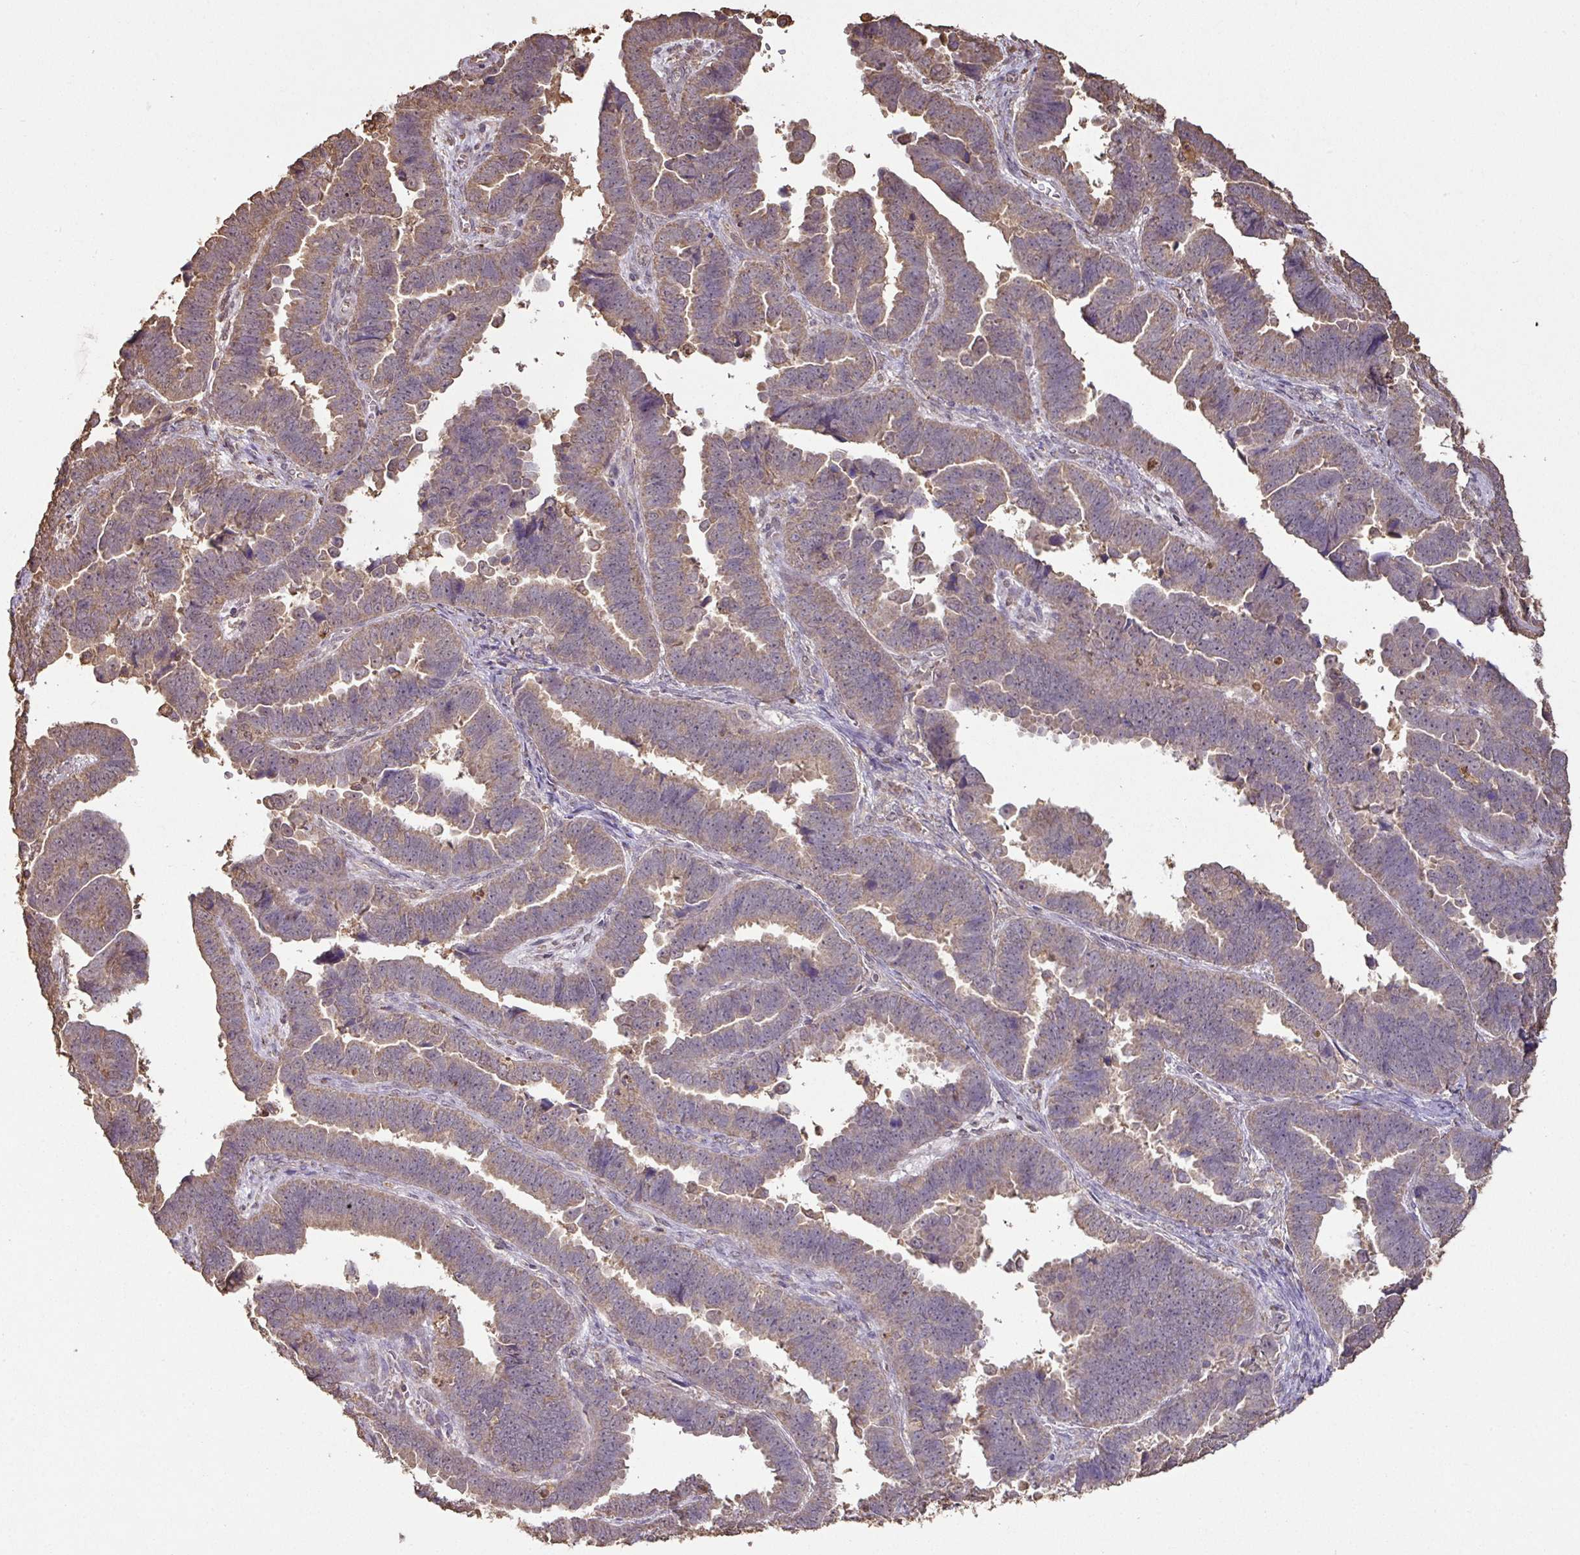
{"staining": {"intensity": "moderate", "quantity": ">75%", "location": "cytoplasmic/membranous"}, "tissue": "endometrial cancer", "cell_type": "Tumor cells", "image_type": "cancer", "snomed": [{"axis": "morphology", "description": "Adenocarcinoma, NOS"}, {"axis": "topography", "description": "Endometrium"}], "caption": "This histopathology image reveals IHC staining of endometrial adenocarcinoma, with medium moderate cytoplasmic/membranous staining in about >75% of tumor cells.", "gene": "ATAT1", "patient": {"sex": "female", "age": 75}}